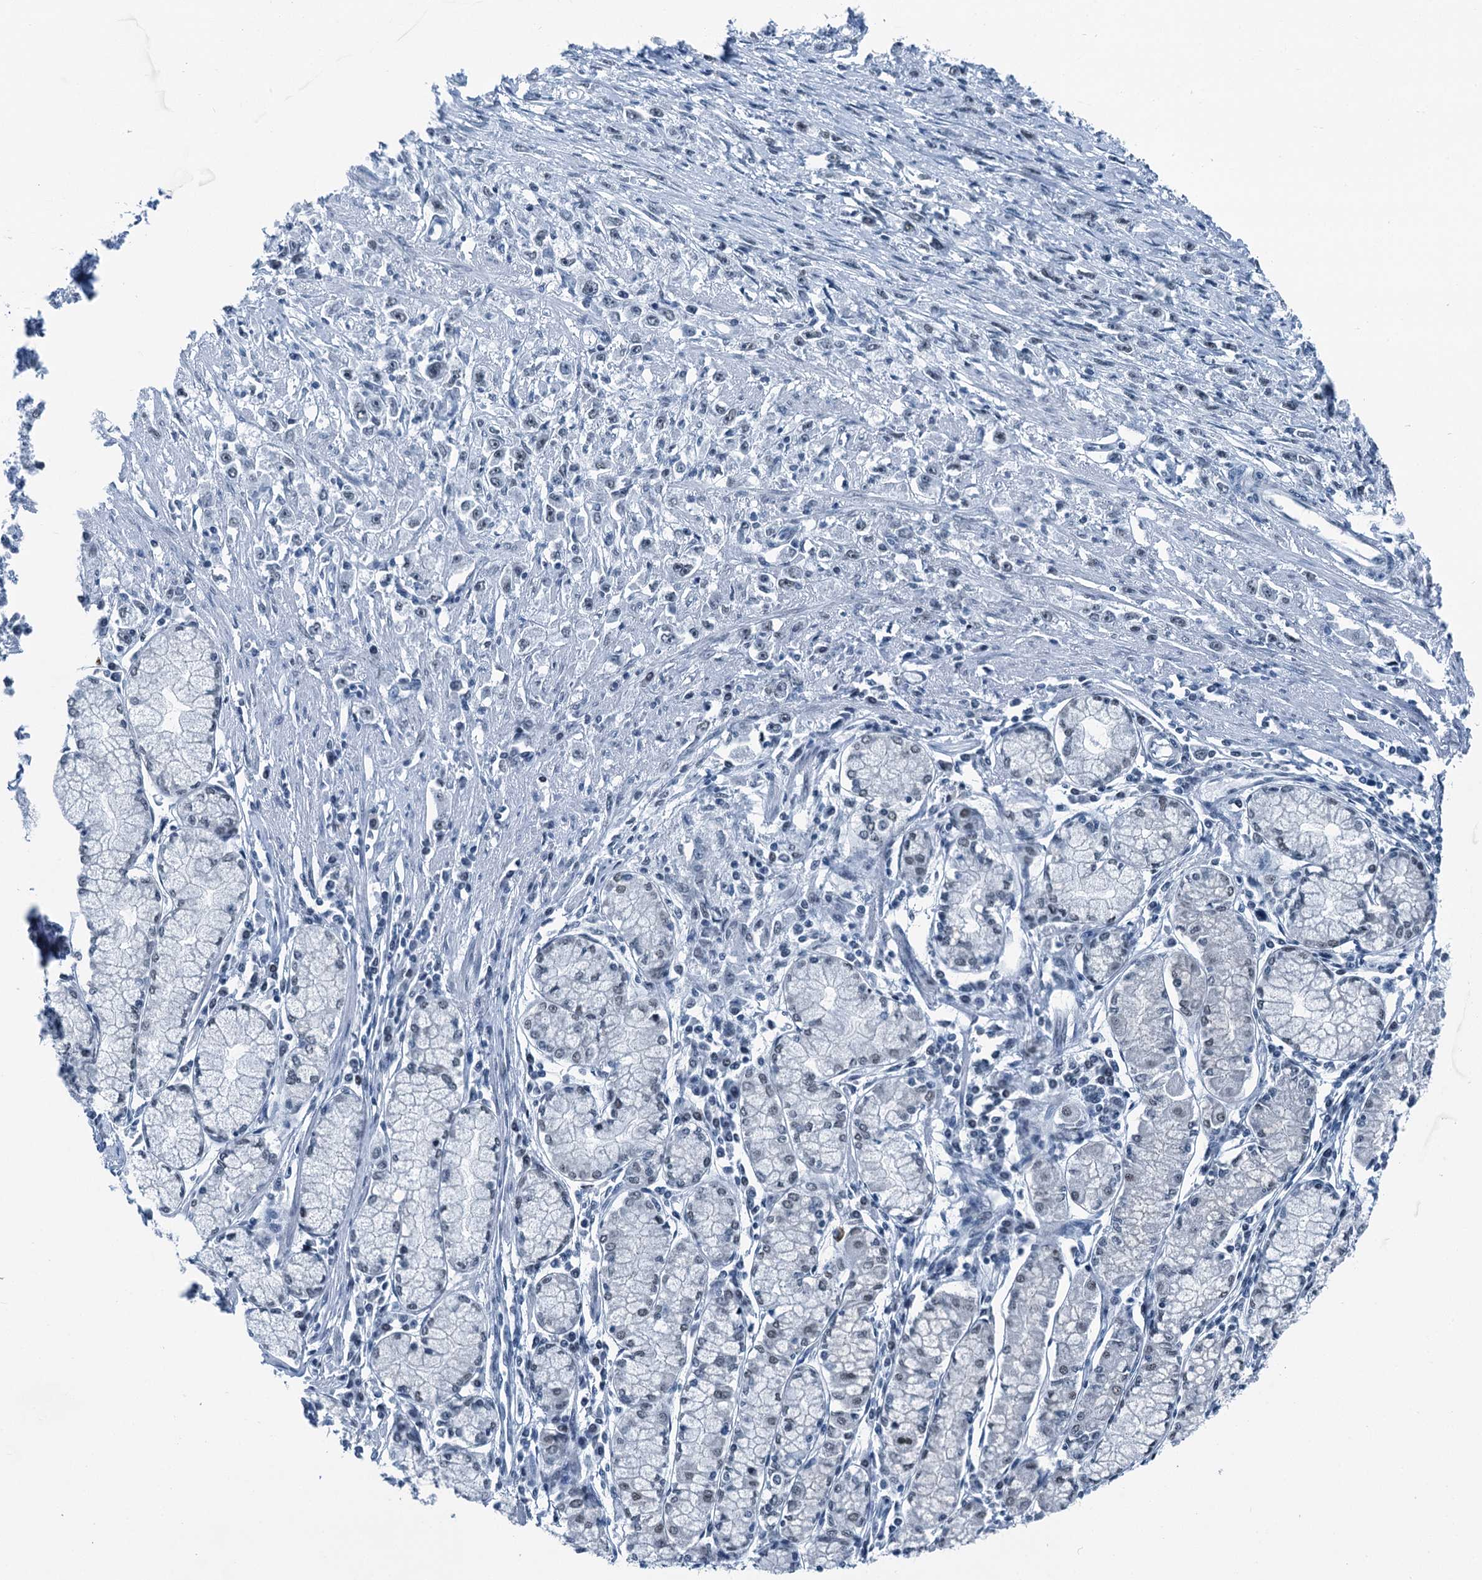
{"staining": {"intensity": "negative", "quantity": "none", "location": "none"}, "tissue": "stomach cancer", "cell_type": "Tumor cells", "image_type": "cancer", "snomed": [{"axis": "morphology", "description": "Adenocarcinoma, NOS"}, {"axis": "topography", "description": "Stomach"}], "caption": "An immunohistochemistry (IHC) histopathology image of adenocarcinoma (stomach) is shown. There is no staining in tumor cells of adenocarcinoma (stomach). (Brightfield microscopy of DAB (3,3'-diaminobenzidine) immunohistochemistry at high magnification).", "gene": "TRPT1", "patient": {"sex": "female", "age": 59}}